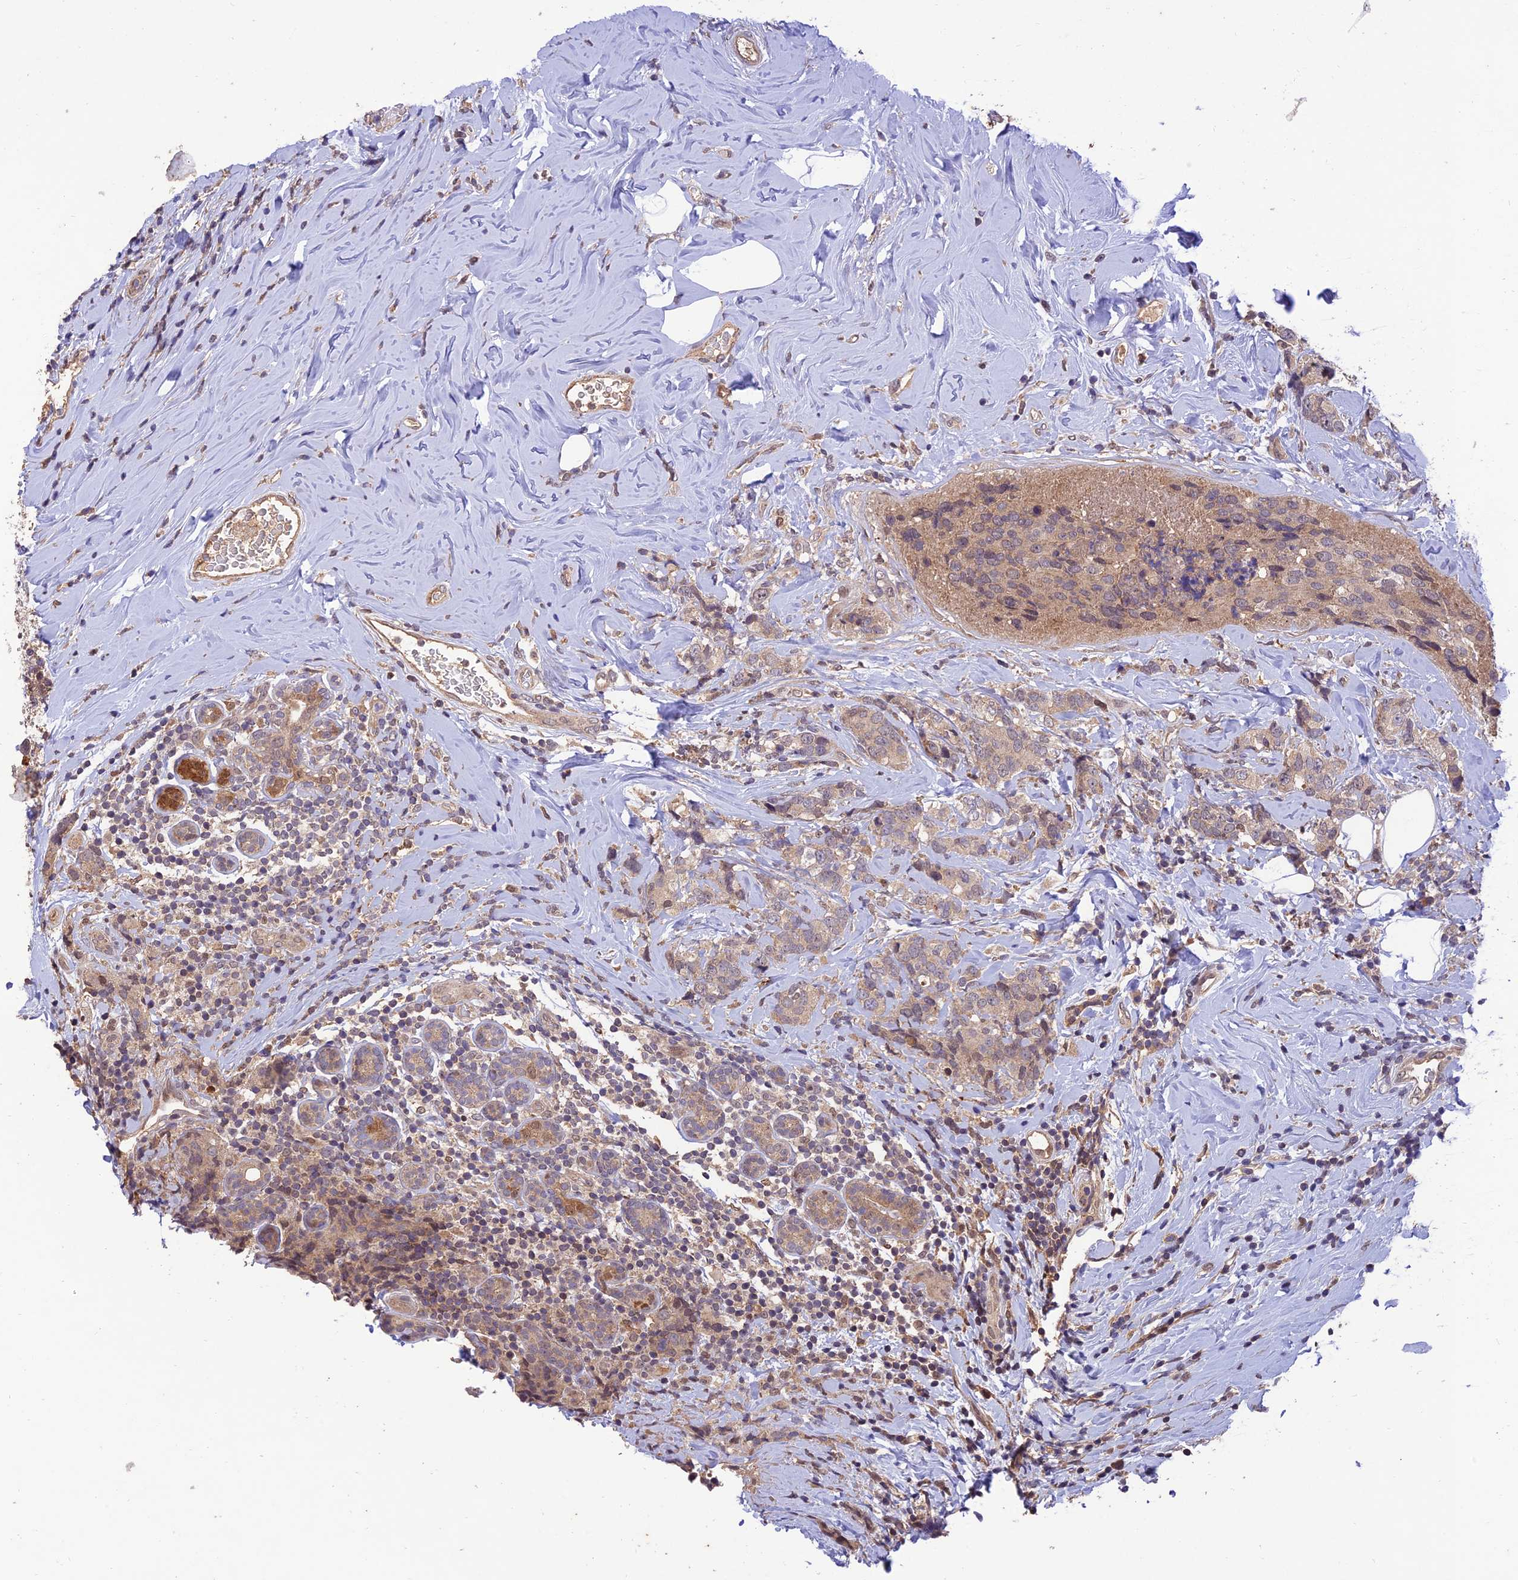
{"staining": {"intensity": "weak", "quantity": ">75%", "location": "cytoplasmic/membranous,nuclear"}, "tissue": "breast cancer", "cell_type": "Tumor cells", "image_type": "cancer", "snomed": [{"axis": "morphology", "description": "Lobular carcinoma"}, {"axis": "topography", "description": "Breast"}], "caption": "Protein expression analysis of breast lobular carcinoma demonstrates weak cytoplasmic/membranous and nuclear staining in approximately >75% of tumor cells.", "gene": "REV1", "patient": {"sex": "female", "age": 59}}